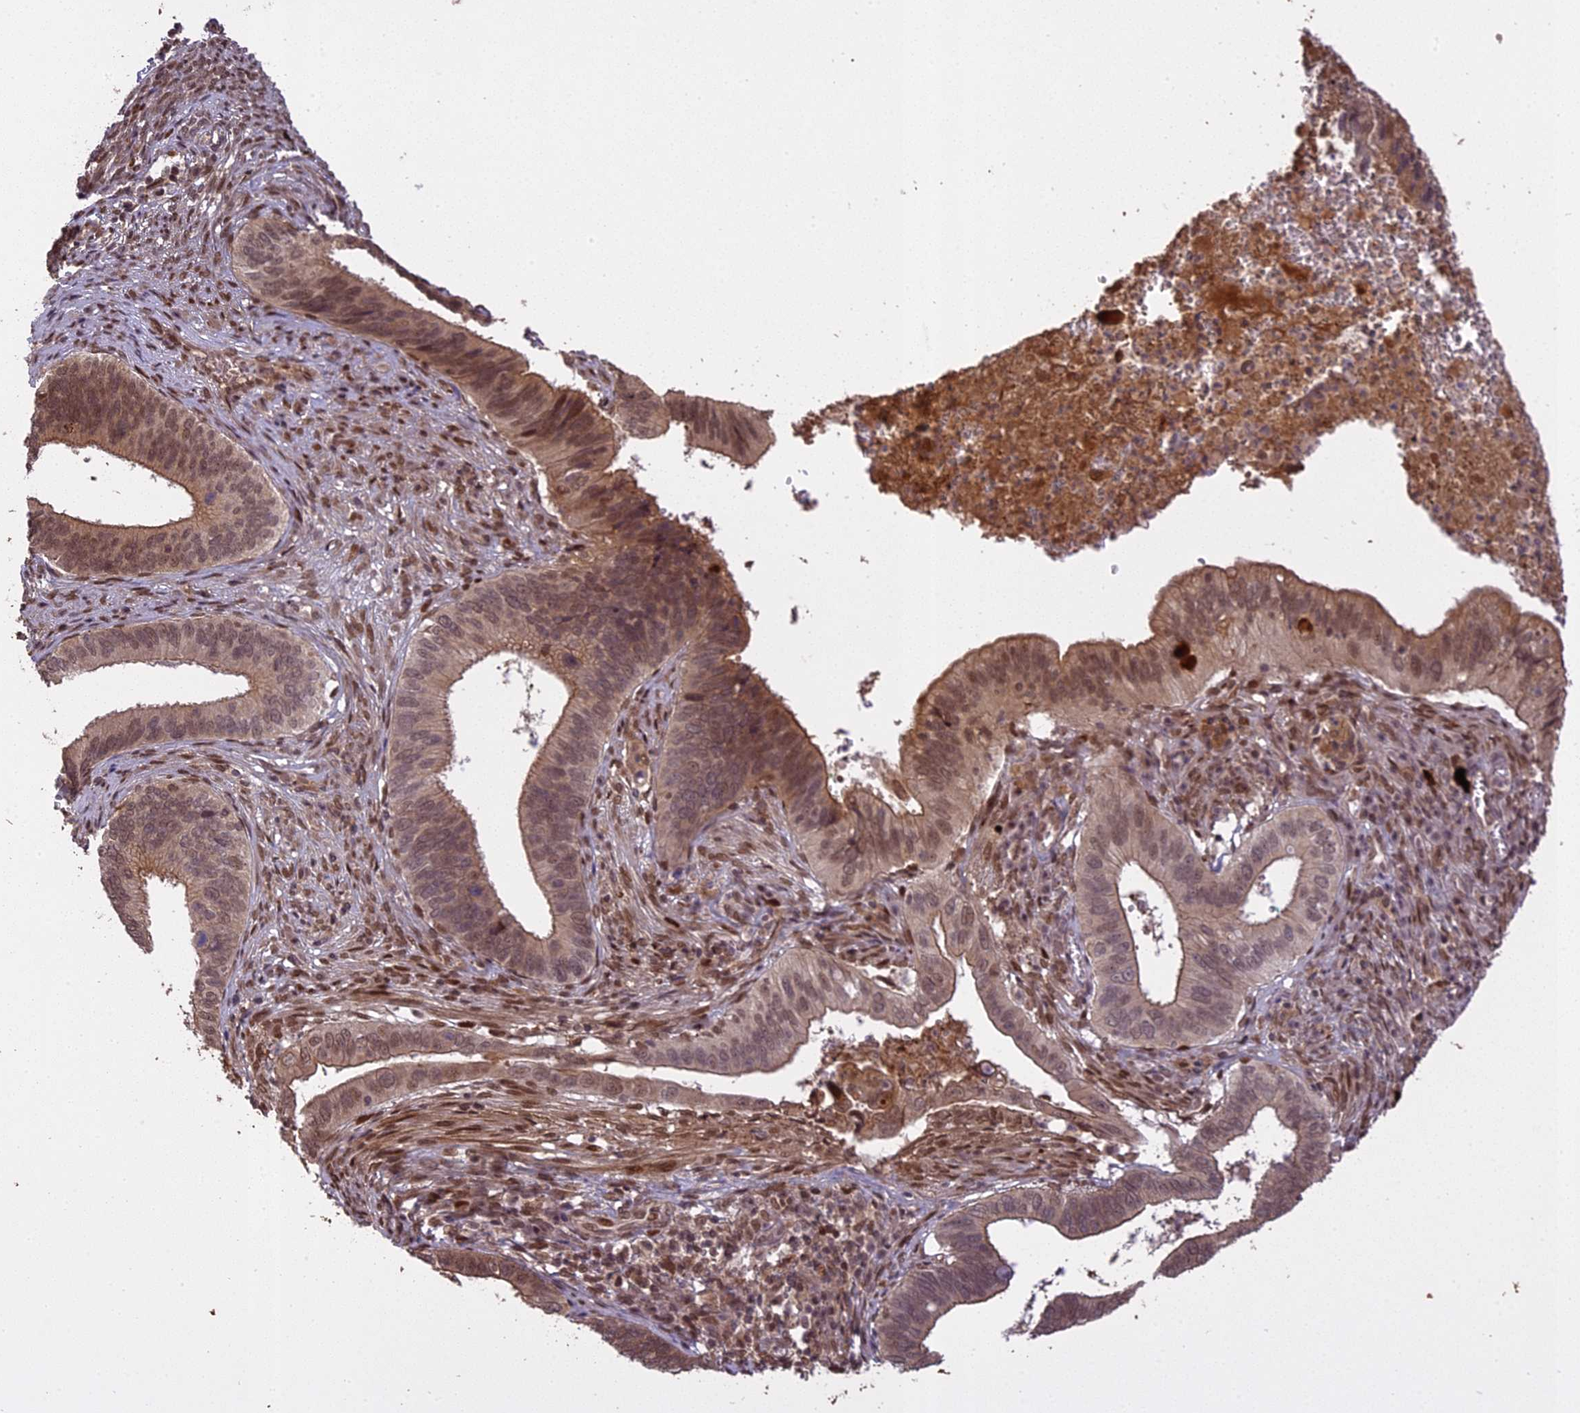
{"staining": {"intensity": "moderate", "quantity": "<25%", "location": "nuclear"}, "tissue": "cervical cancer", "cell_type": "Tumor cells", "image_type": "cancer", "snomed": [{"axis": "morphology", "description": "Adenocarcinoma, NOS"}, {"axis": "topography", "description": "Cervix"}], "caption": "Tumor cells show low levels of moderate nuclear expression in about <25% of cells in adenocarcinoma (cervical).", "gene": "PRELID2", "patient": {"sex": "female", "age": 42}}